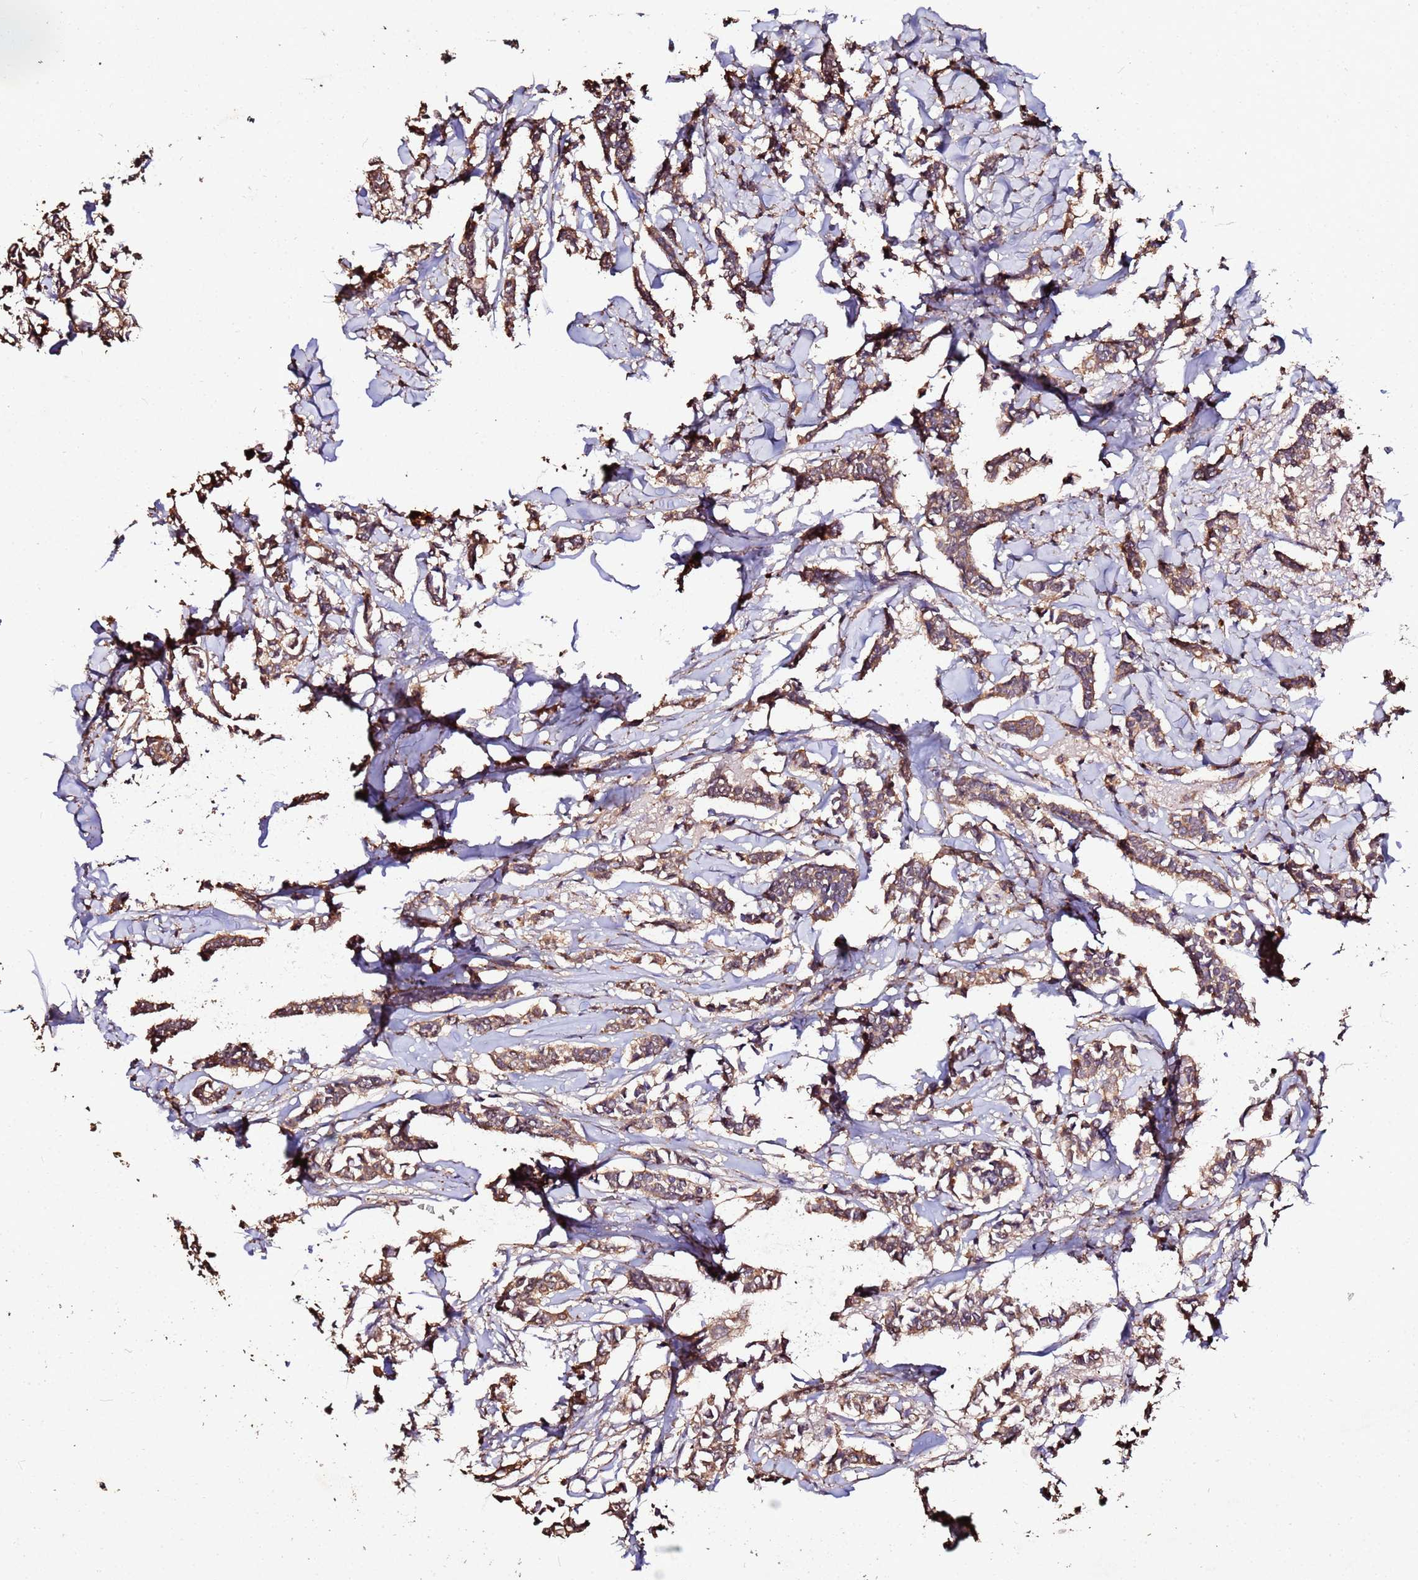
{"staining": {"intensity": "moderate", "quantity": ">75%", "location": "cytoplasmic/membranous"}, "tissue": "breast cancer", "cell_type": "Tumor cells", "image_type": "cancer", "snomed": [{"axis": "morphology", "description": "Duct carcinoma"}, {"axis": "topography", "description": "Breast"}], "caption": "Approximately >75% of tumor cells in breast cancer demonstrate moderate cytoplasmic/membranous protein expression as visualized by brown immunohistochemical staining.", "gene": "MTERF1", "patient": {"sex": "female", "age": 41}}